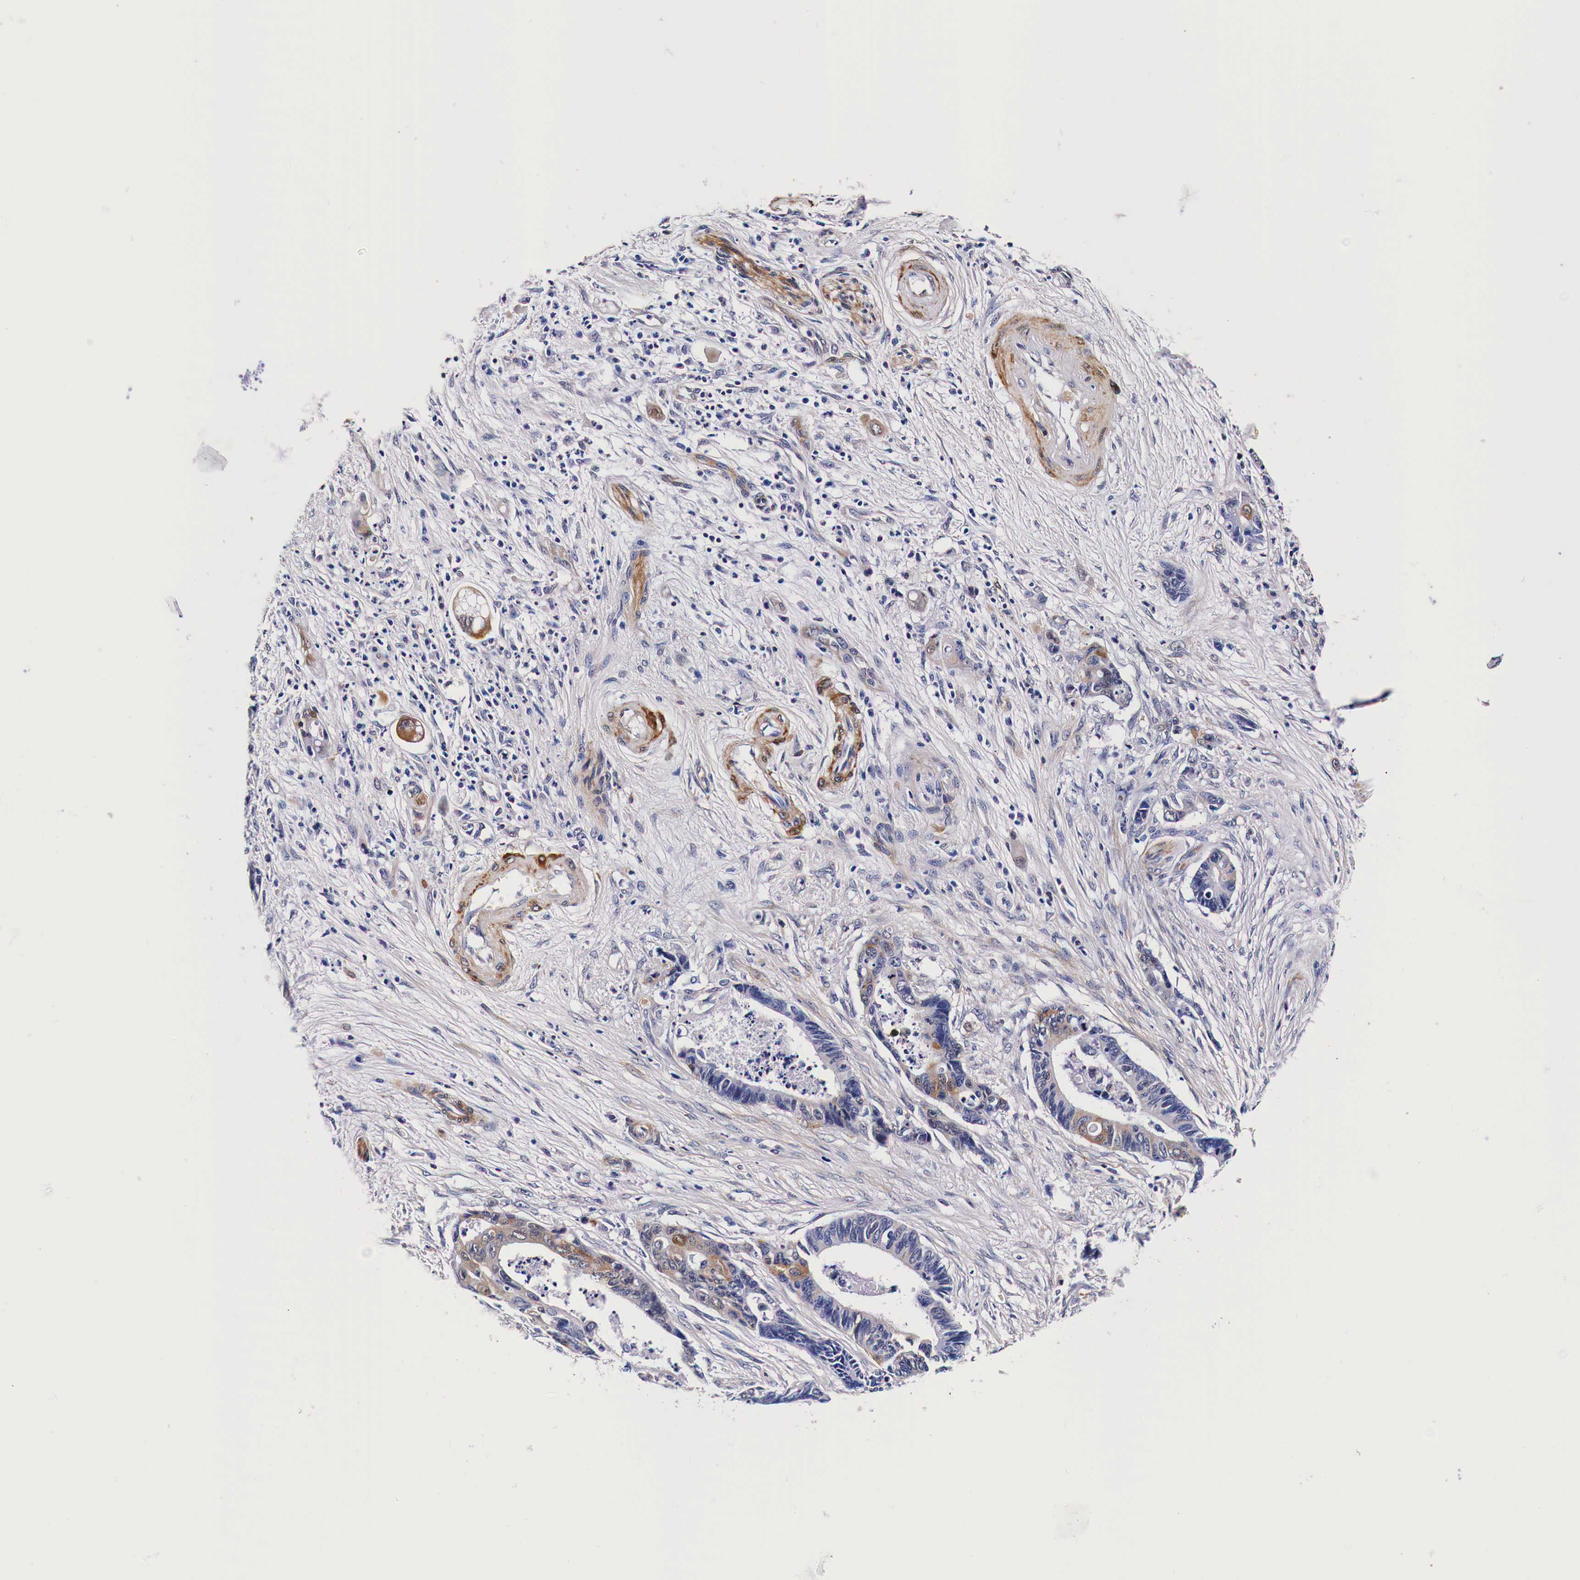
{"staining": {"intensity": "weak", "quantity": "<25%", "location": "cytoplasmic/membranous"}, "tissue": "pancreatic cancer", "cell_type": "Tumor cells", "image_type": "cancer", "snomed": [{"axis": "morphology", "description": "Adenocarcinoma, NOS"}, {"axis": "topography", "description": "Pancreas"}], "caption": "Immunohistochemistry (IHC) of pancreatic adenocarcinoma demonstrates no expression in tumor cells.", "gene": "HSPB1", "patient": {"sex": "female", "age": 70}}